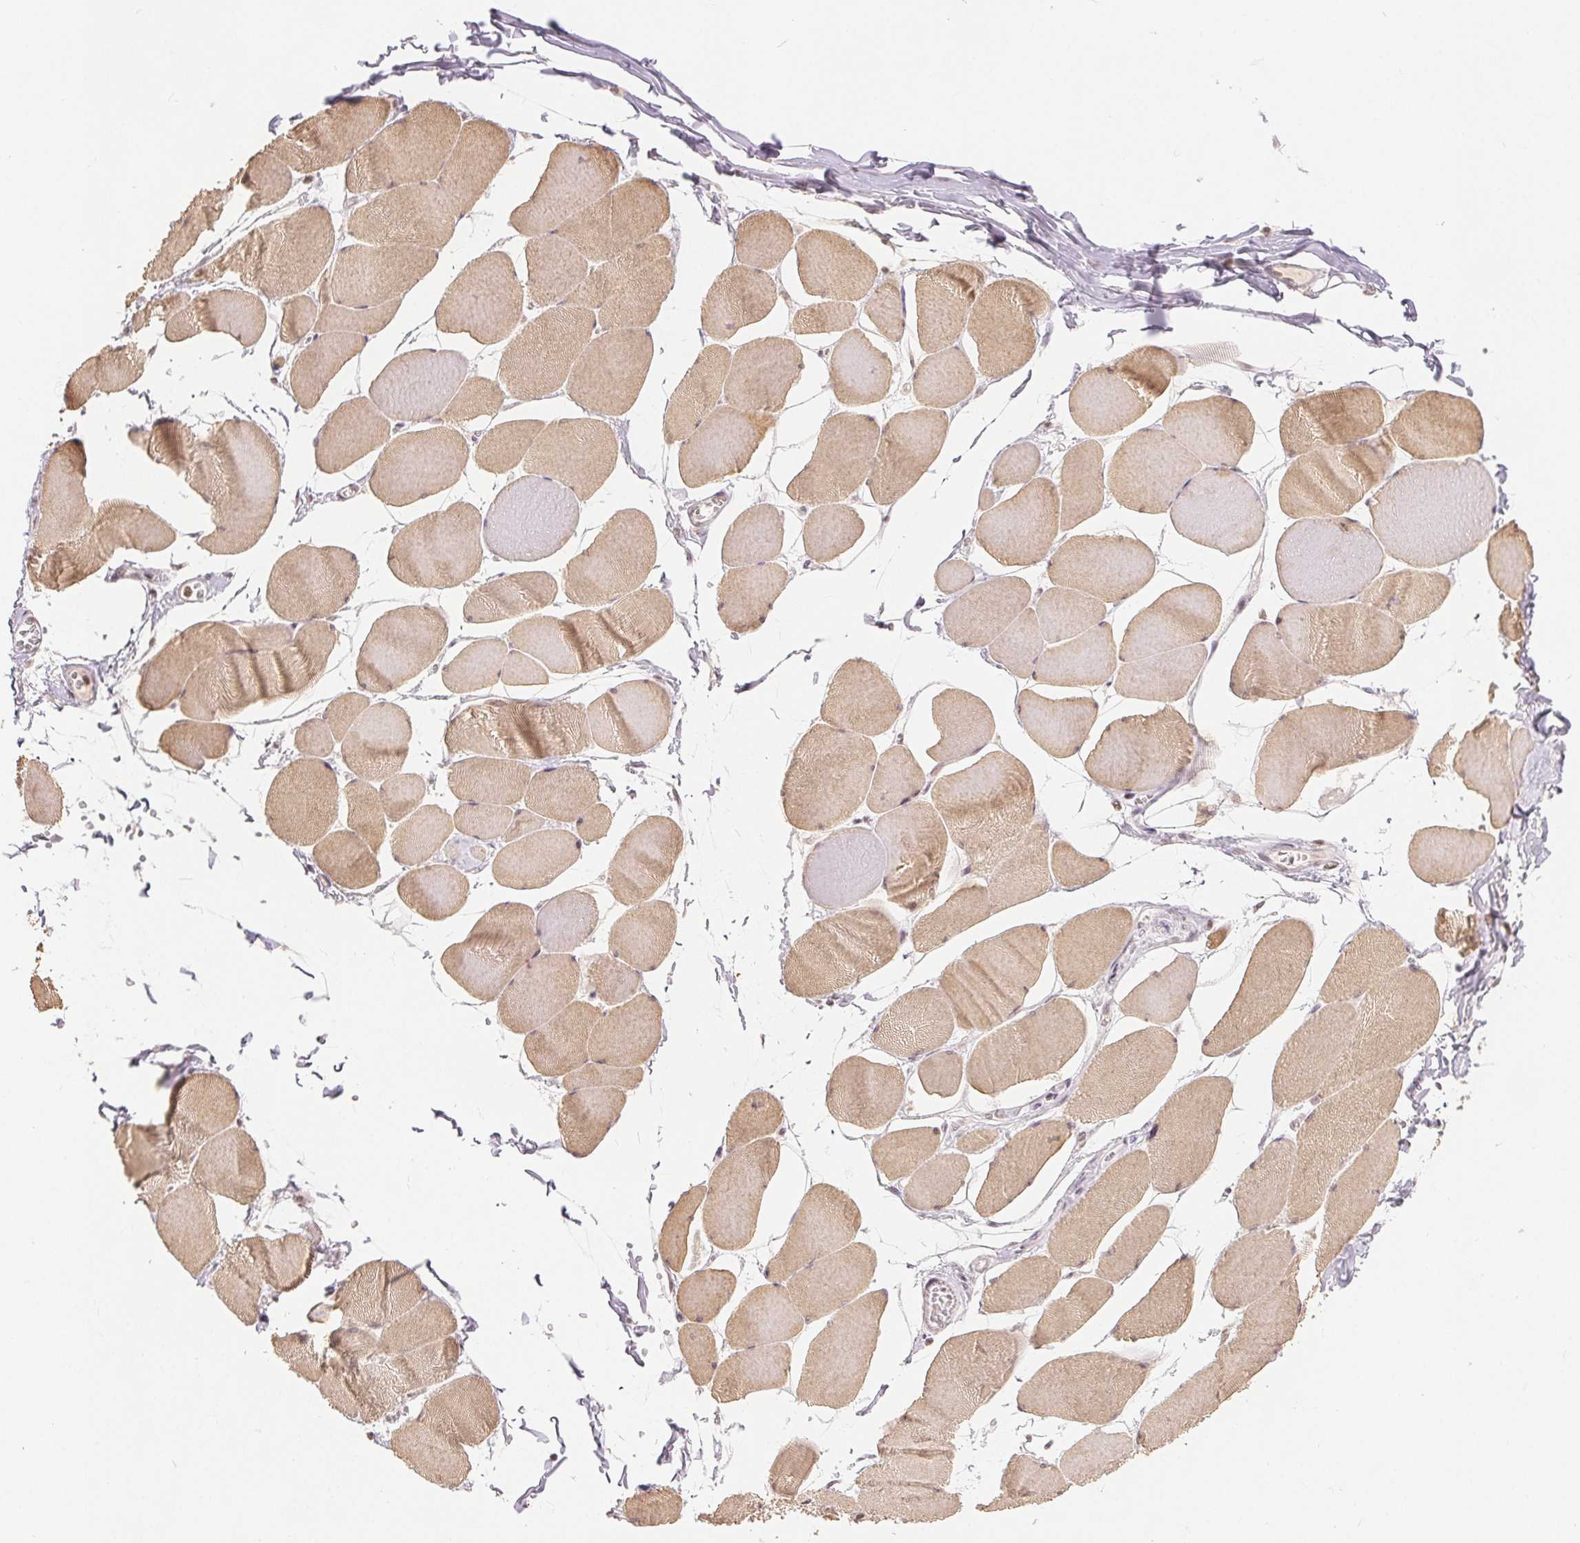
{"staining": {"intensity": "weak", "quantity": ">75%", "location": "cytoplasmic/membranous"}, "tissue": "skeletal muscle", "cell_type": "Myocytes", "image_type": "normal", "snomed": [{"axis": "morphology", "description": "Normal tissue, NOS"}, {"axis": "topography", "description": "Skeletal muscle"}], "caption": "Myocytes demonstrate low levels of weak cytoplasmic/membranous positivity in about >75% of cells in benign human skeletal muscle.", "gene": "DEK", "patient": {"sex": "female", "age": 75}}